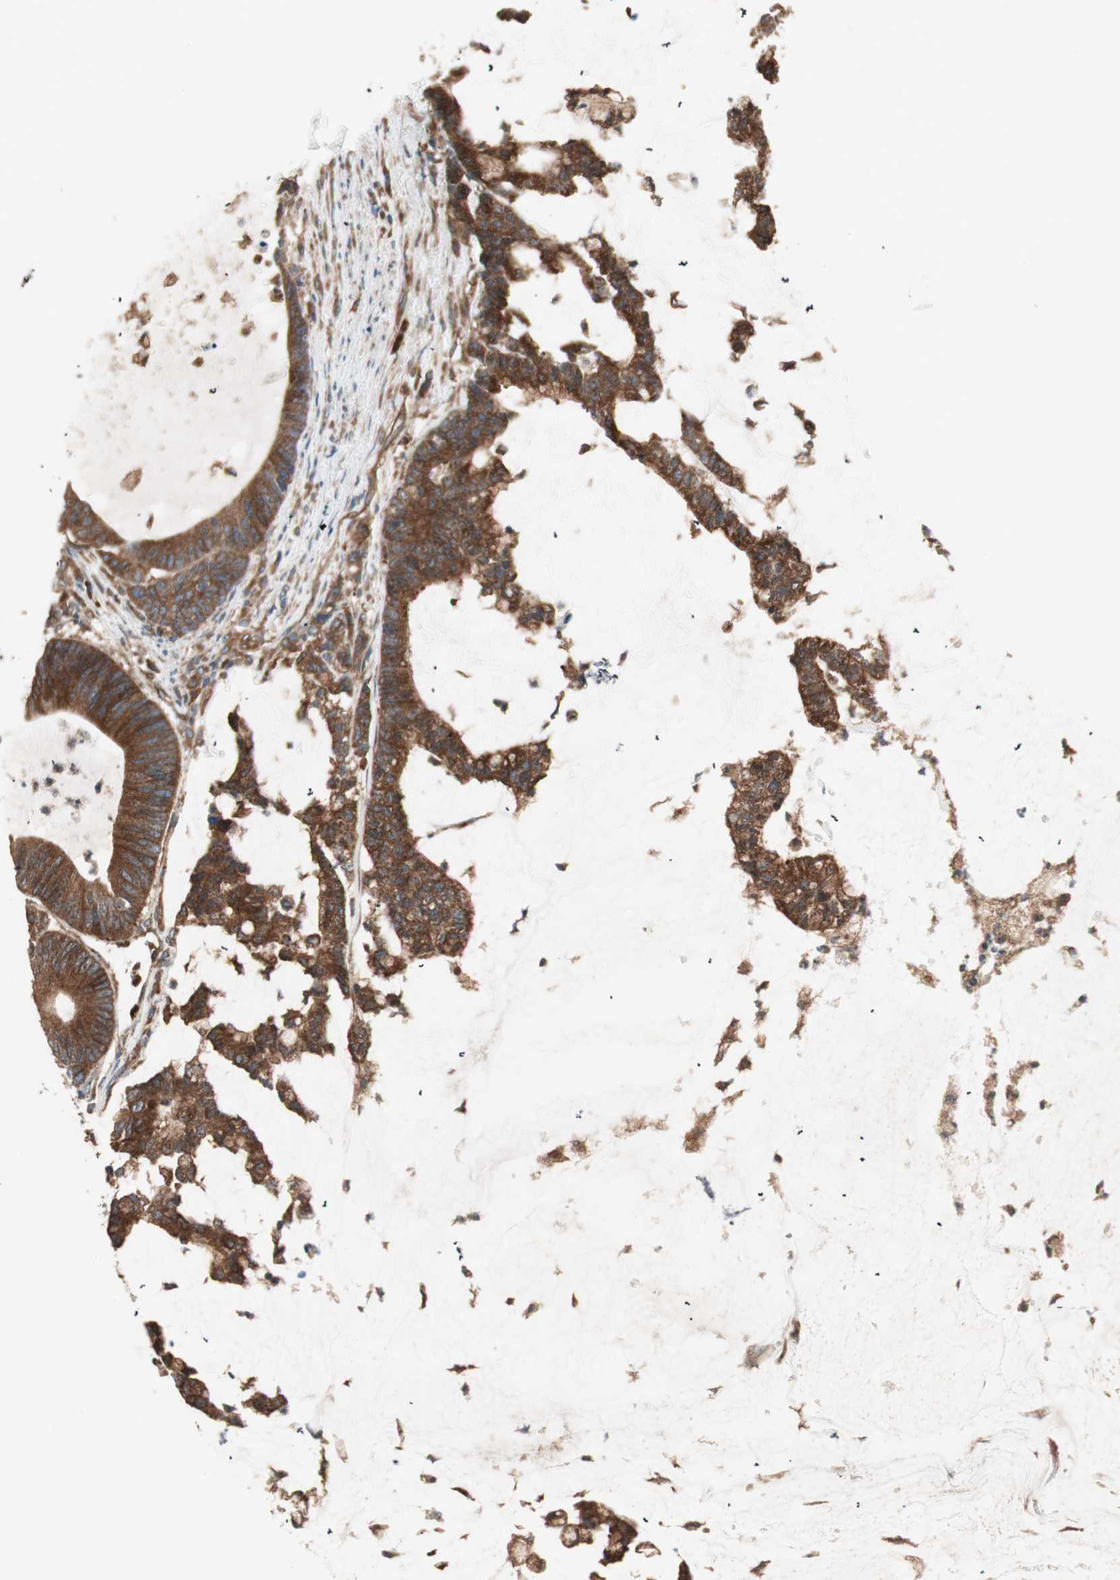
{"staining": {"intensity": "strong", "quantity": ">75%", "location": "cytoplasmic/membranous"}, "tissue": "colorectal cancer", "cell_type": "Tumor cells", "image_type": "cancer", "snomed": [{"axis": "morphology", "description": "Adenocarcinoma, NOS"}, {"axis": "topography", "description": "Colon"}], "caption": "There is high levels of strong cytoplasmic/membranous staining in tumor cells of colorectal cancer, as demonstrated by immunohistochemical staining (brown color).", "gene": "RAB5A", "patient": {"sex": "female", "age": 84}}